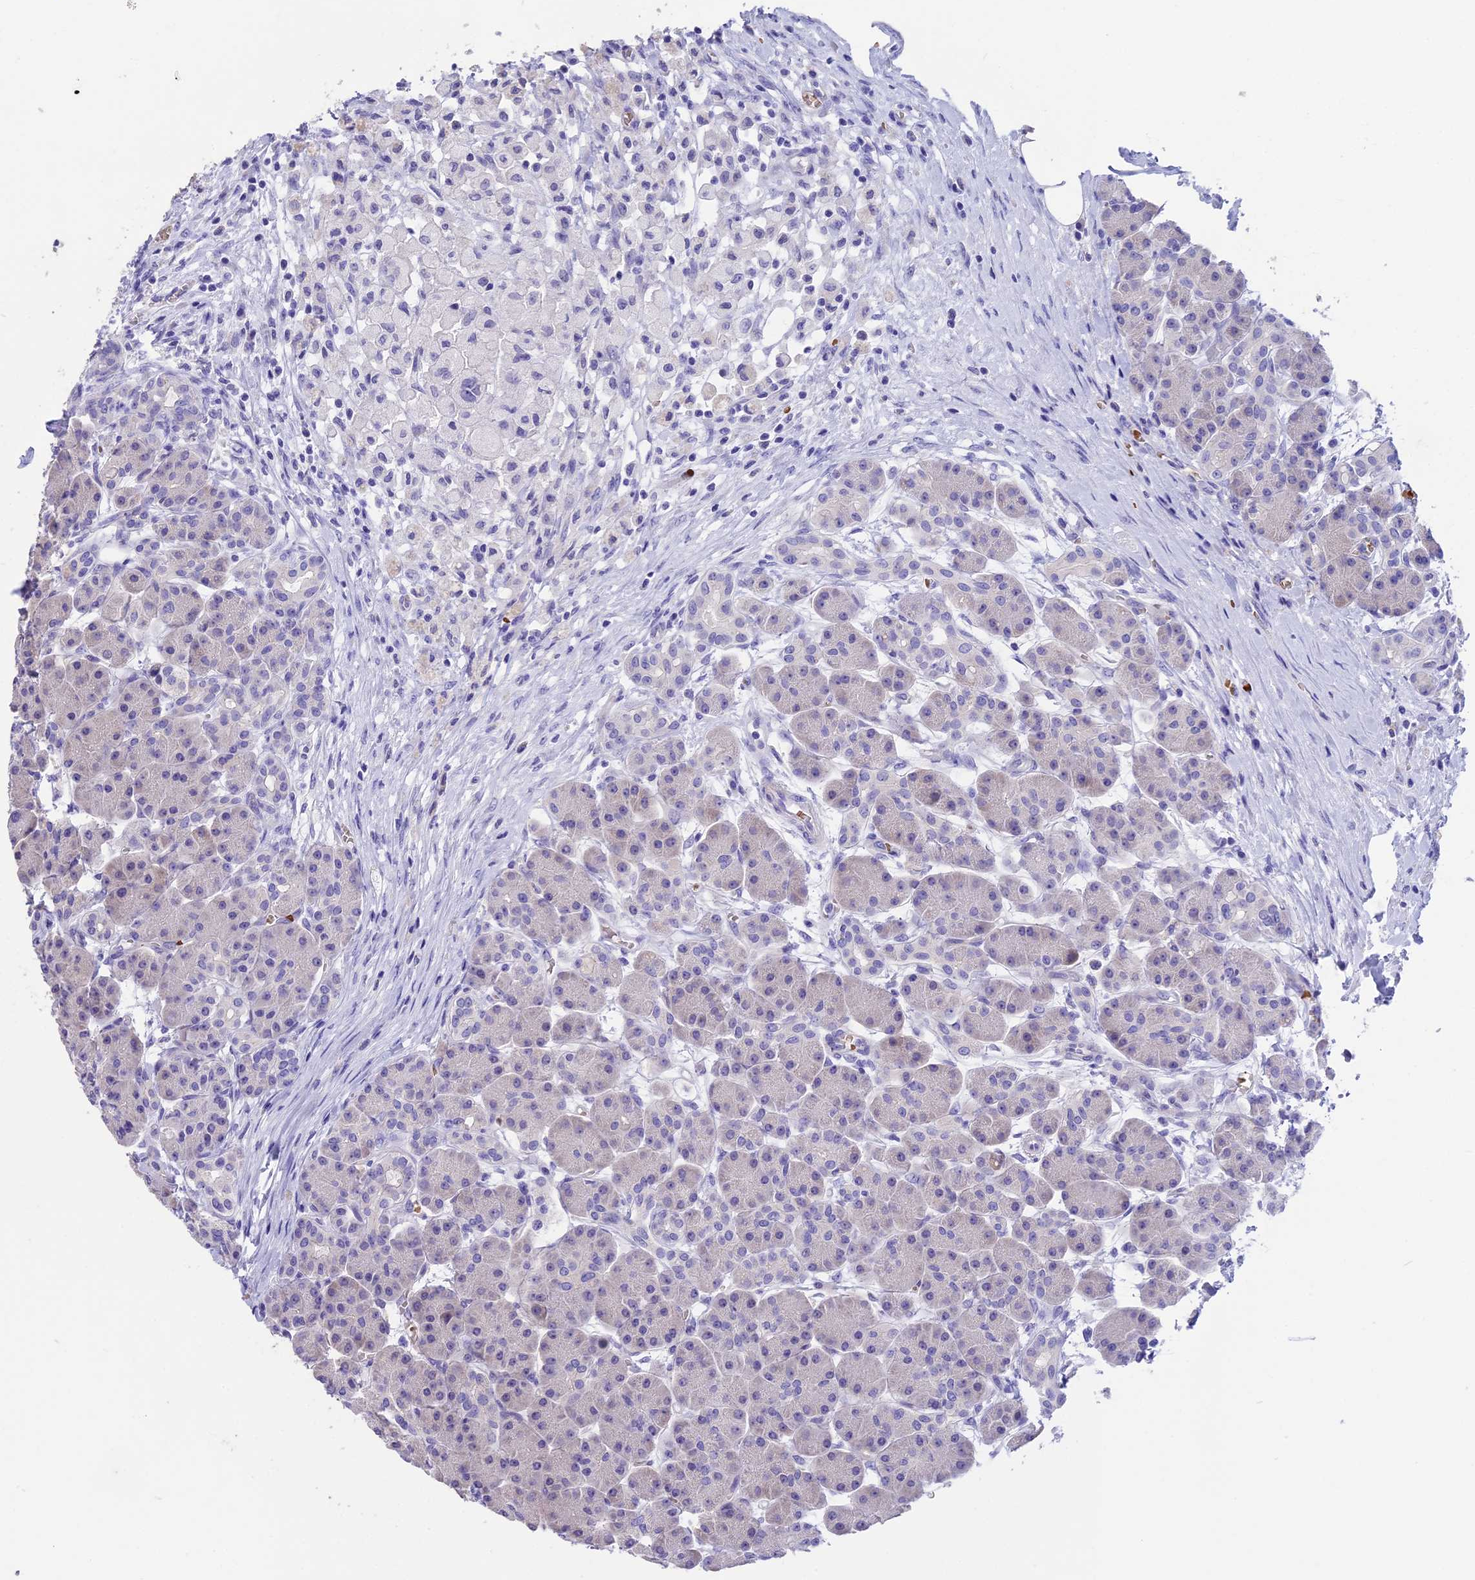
{"staining": {"intensity": "negative", "quantity": "none", "location": "none"}, "tissue": "pancreas", "cell_type": "Exocrine glandular cells", "image_type": "normal", "snomed": [{"axis": "morphology", "description": "Normal tissue, NOS"}, {"axis": "topography", "description": "Pancreas"}], "caption": "Micrograph shows no protein expression in exocrine glandular cells of unremarkable pancreas. The staining was performed using DAB to visualize the protein expression in brown, while the nuclei were stained in blue with hematoxylin (Magnification: 20x).", "gene": "TNNC2", "patient": {"sex": "male", "age": 63}}